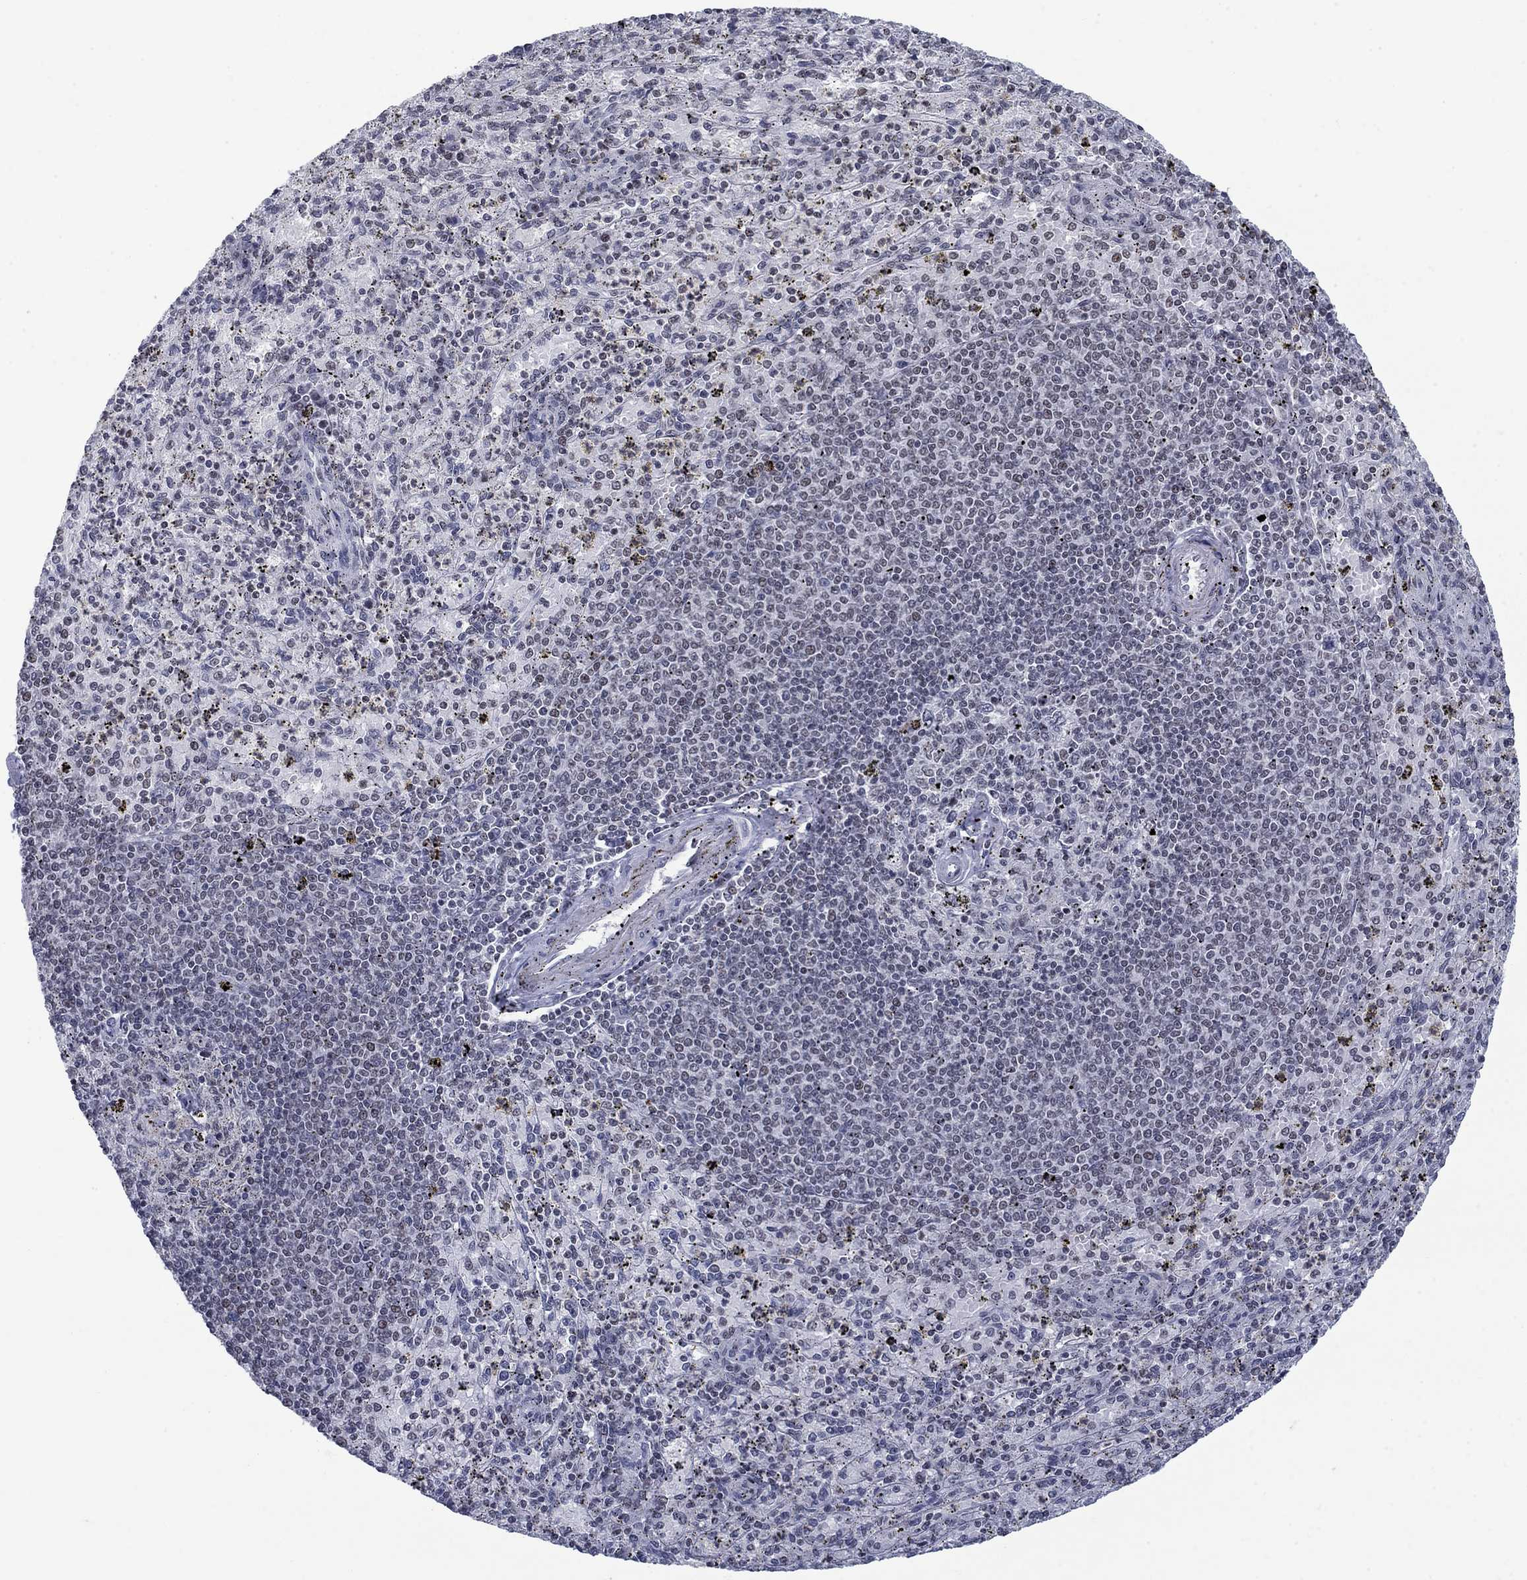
{"staining": {"intensity": "negative", "quantity": "none", "location": "none"}, "tissue": "spleen", "cell_type": "Cells in red pulp", "image_type": "normal", "snomed": [{"axis": "morphology", "description": "Normal tissue, NOS"}, {"axis": "topography", "description": "Spleen"}], "caption": "Immunohistochemical staining of benign human spleen exhibits no significant positivity in cells in red pulp. The staining was performed using DAB to visualize the protein expression in brown, while the nuclei were stained in blue with hematoxylin (Magnification: 20x).", "gene": "NPAS3", "patient": {"sex": "male", "age": 60}}